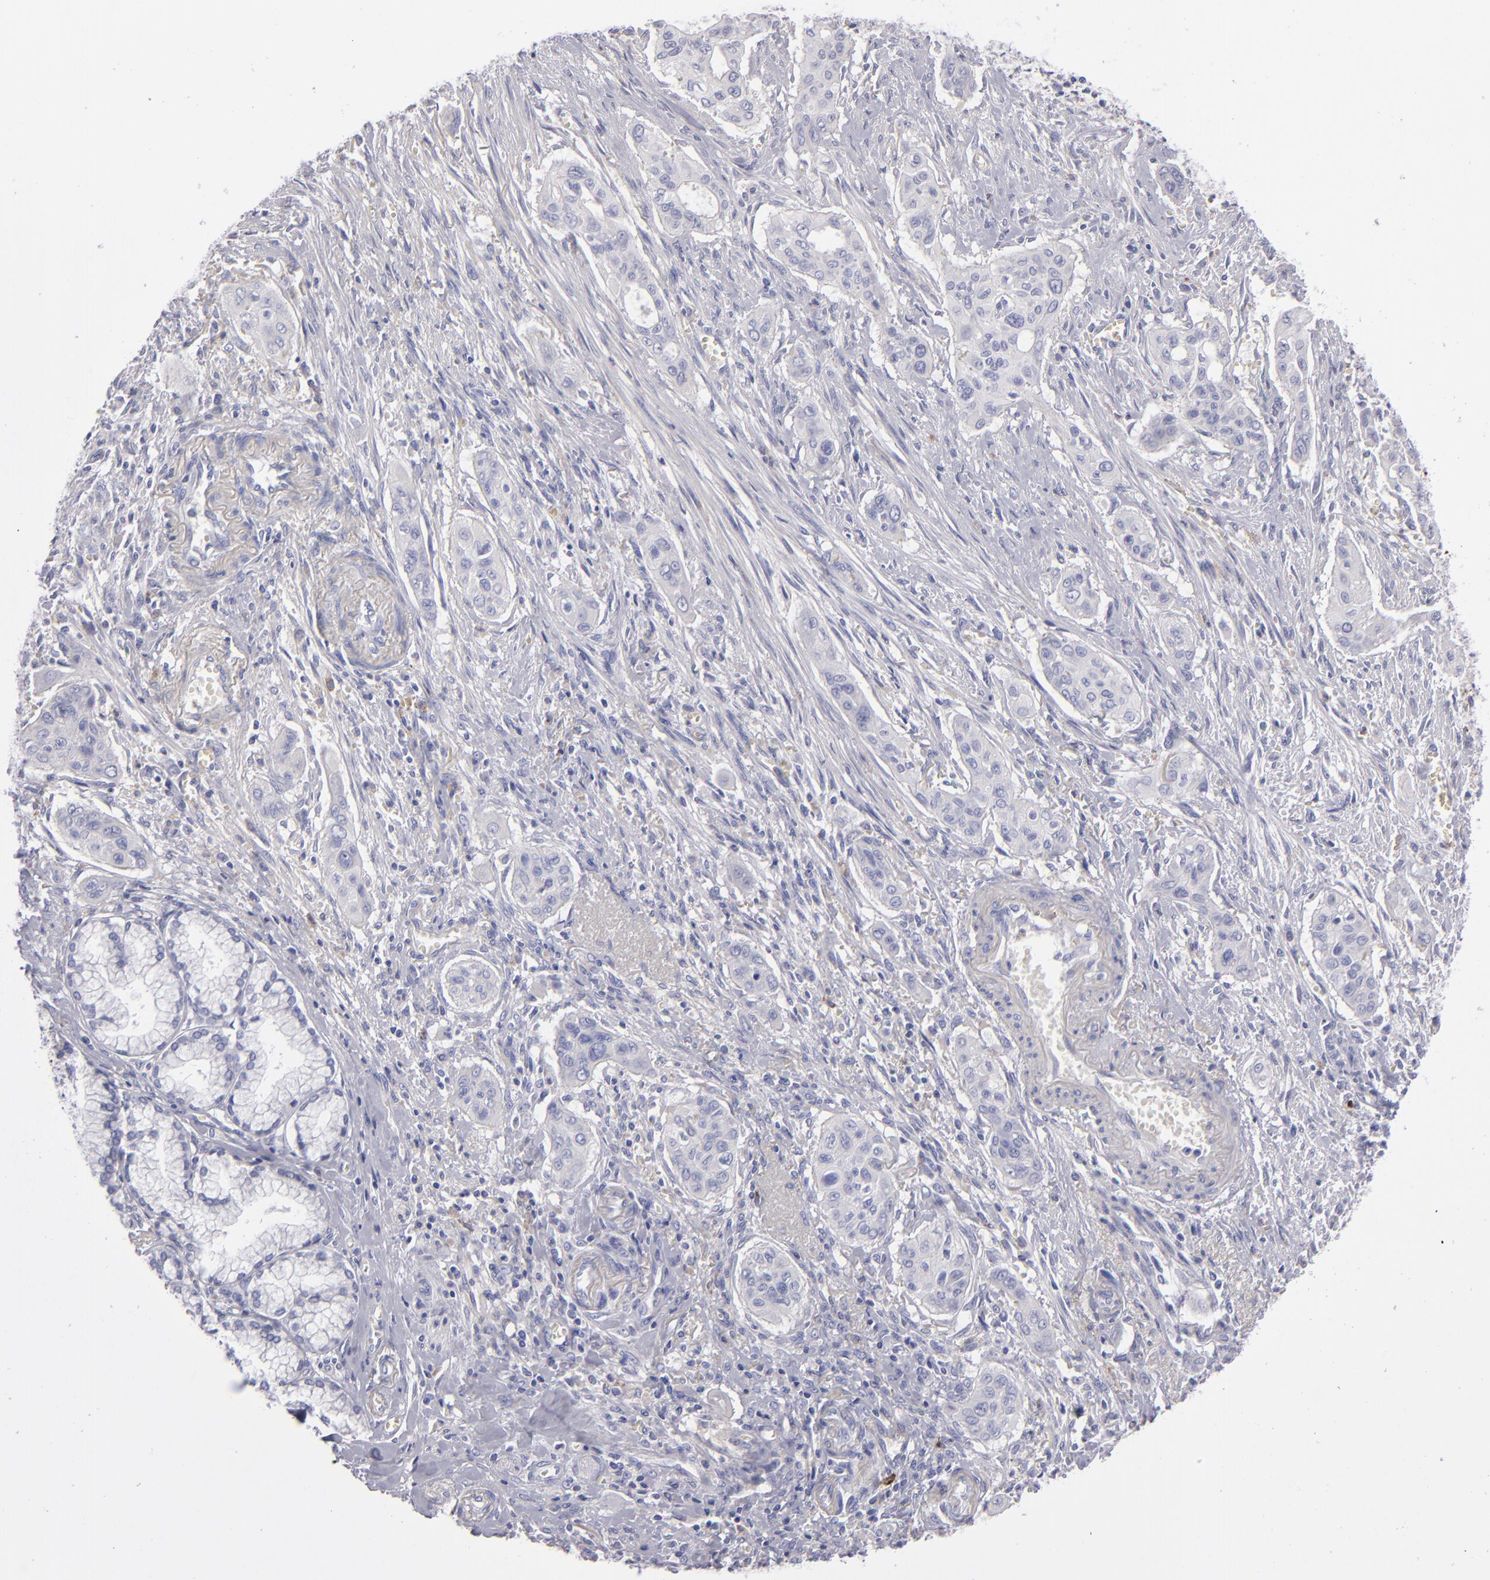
{"staining": {"intensity": "negative", "quantity": "none", "location": "none"}, "tissue": "pancreatic cancer", "cell_type": "Tumor cells", "image_type": "cancer", "snomed": [{"axis": "morphology", "description": "Adenocarcinoma, NOS"}, {"axis": "topography", "description": "Pancreas"}], "caption": "A micrograph of pancreatic cancer (adenocarcinoma) stained for a protein shows no brown staining in tumor cells.", "gene": "ANPEP", "patient": {"sex": "male", "age": 77}}